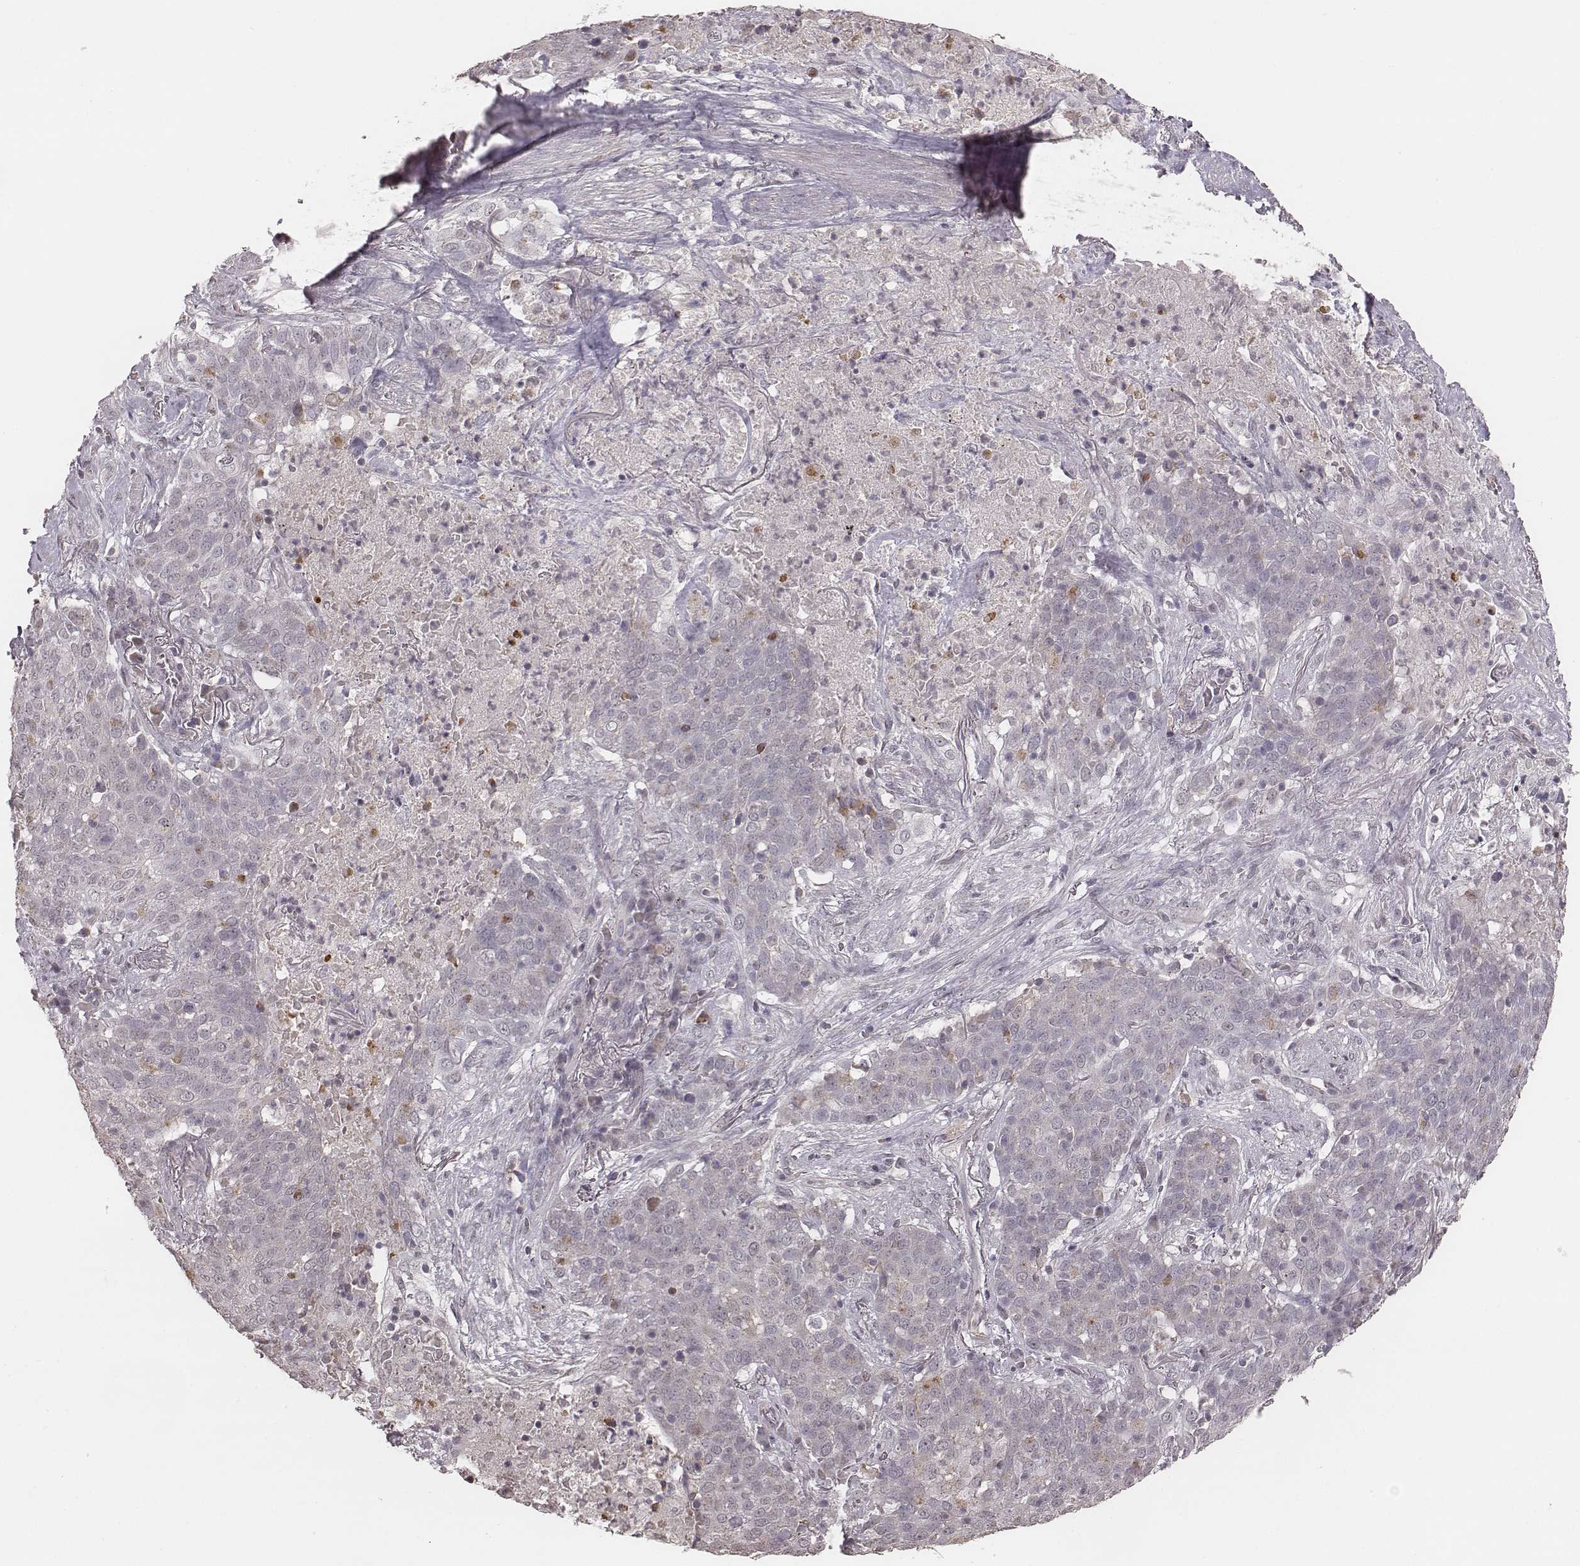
{"staining": {"intensity": "negative", "quantity": "none", "location": "none"}, "tissue": "lung cancer", "cell_type": "Tumor cells", "image_type": "cancer", "snomed": [{"axis": "morphology", "description": "Squamous cell carcinoma, NOS"}, {"axis": "topography", "description": "Lung"}], "caption": "Immunohistochemistry (IHC) micrograph of neoplastic tissue: lung cancer (squamous cell carcinoma) stained with DAB (3,3'-diaminobenzidine) reveals no significant protein staining in tumor cells.", "gene": "SLC7A4", "patient": {"sex": "male", "age": 82}}